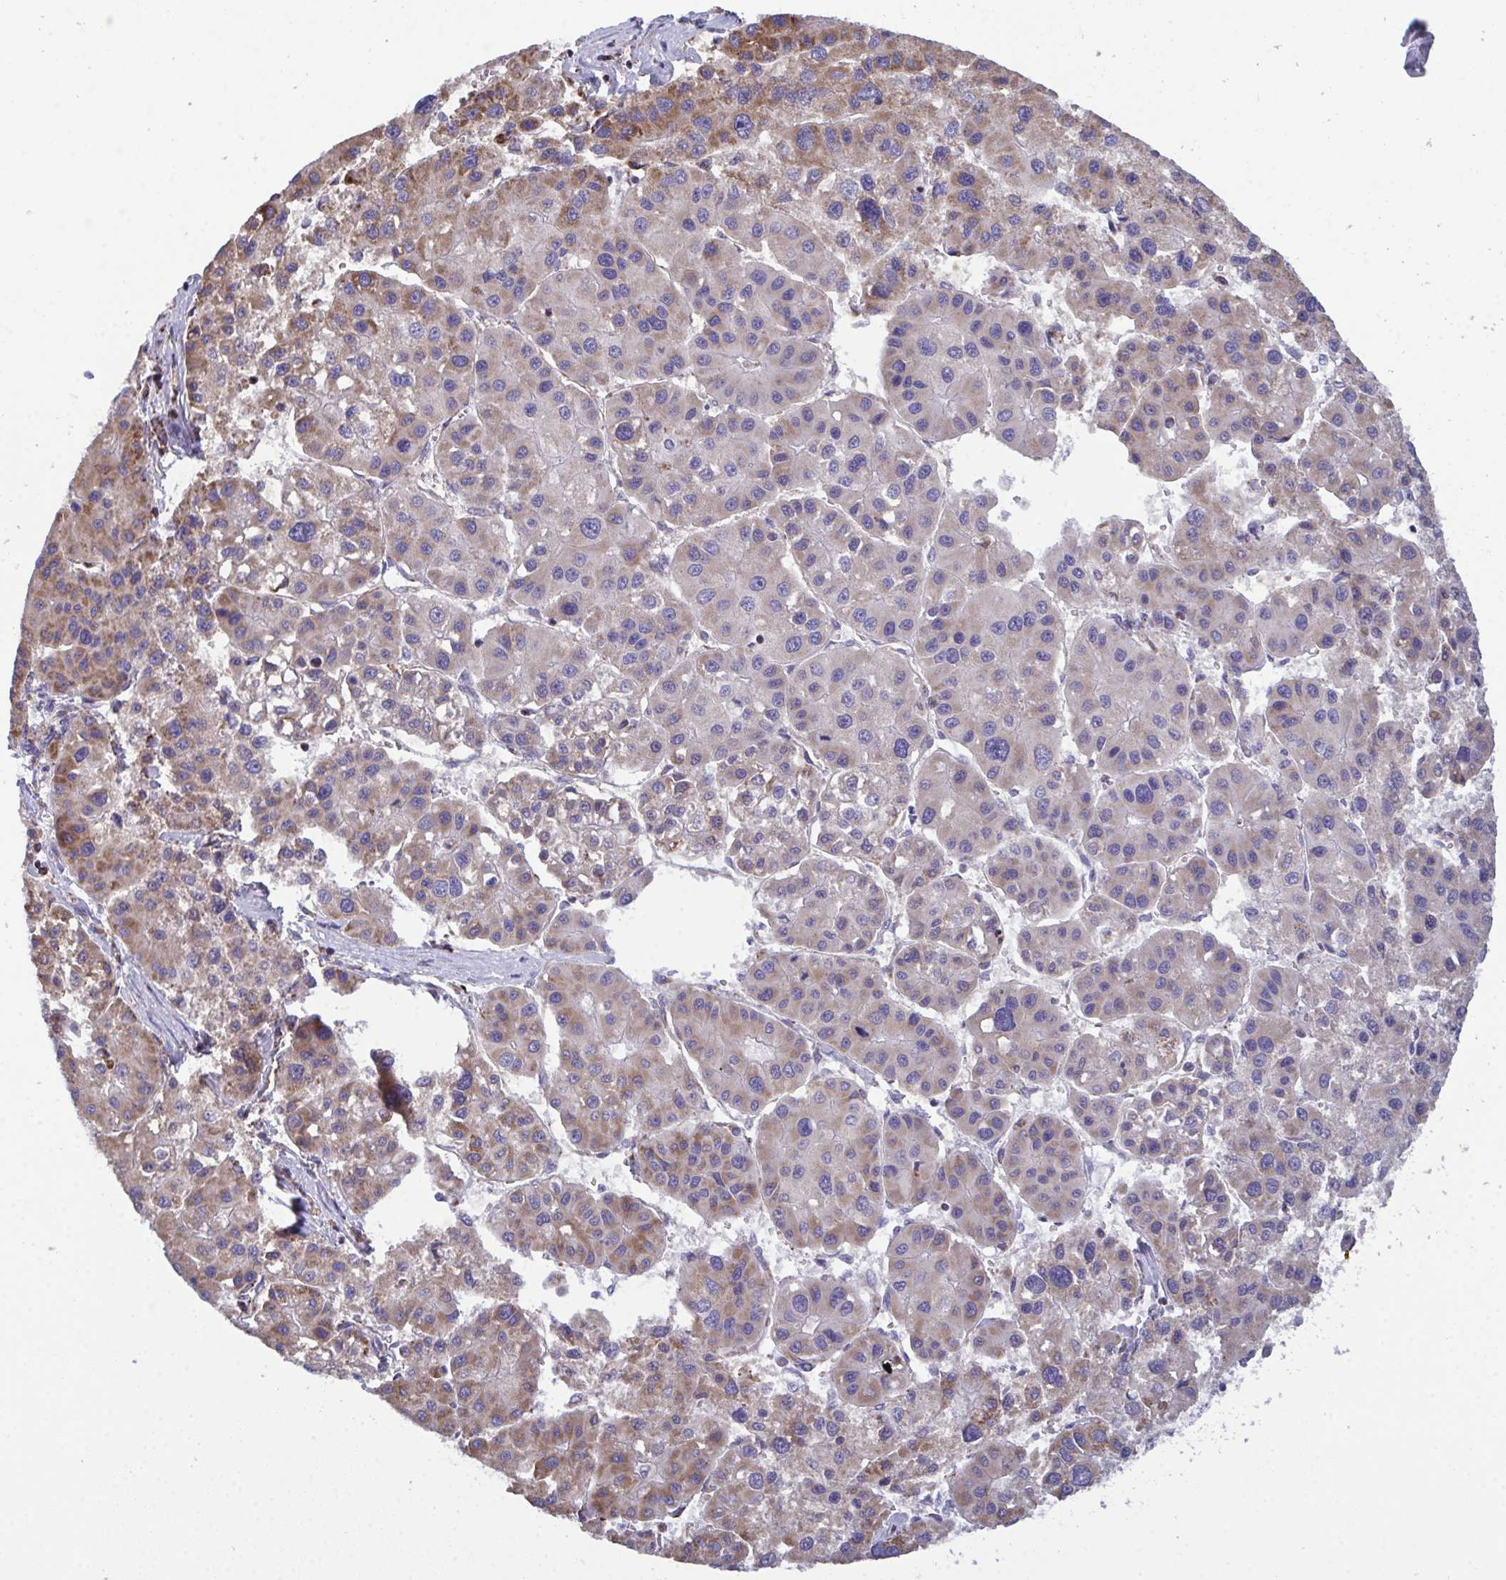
{"staining": {"intensity": "moderate", "quantity": "25%-75%", "location": "cytoplasmic/membranous"}, "tissue": "liver cancer", "cell_type": "Tumor cells", "image_type": "cancer", "snomed": [{"axis": "morphology", "description": "Carcinoma, Hepatocellular, NOS"}, {"axis": "topography", "description": "Liver"}], "caption": "Immunohistochemistry histopathology image of human hepatocellular carcinoma (liver) stained for a protein (brown), which reveals medium levels of moderate cytoplasmic/membranous expression in about 25%-75% of tumor cells.", "gene": "CSDE1", "patient": {"sex": "male", "age": 73}}